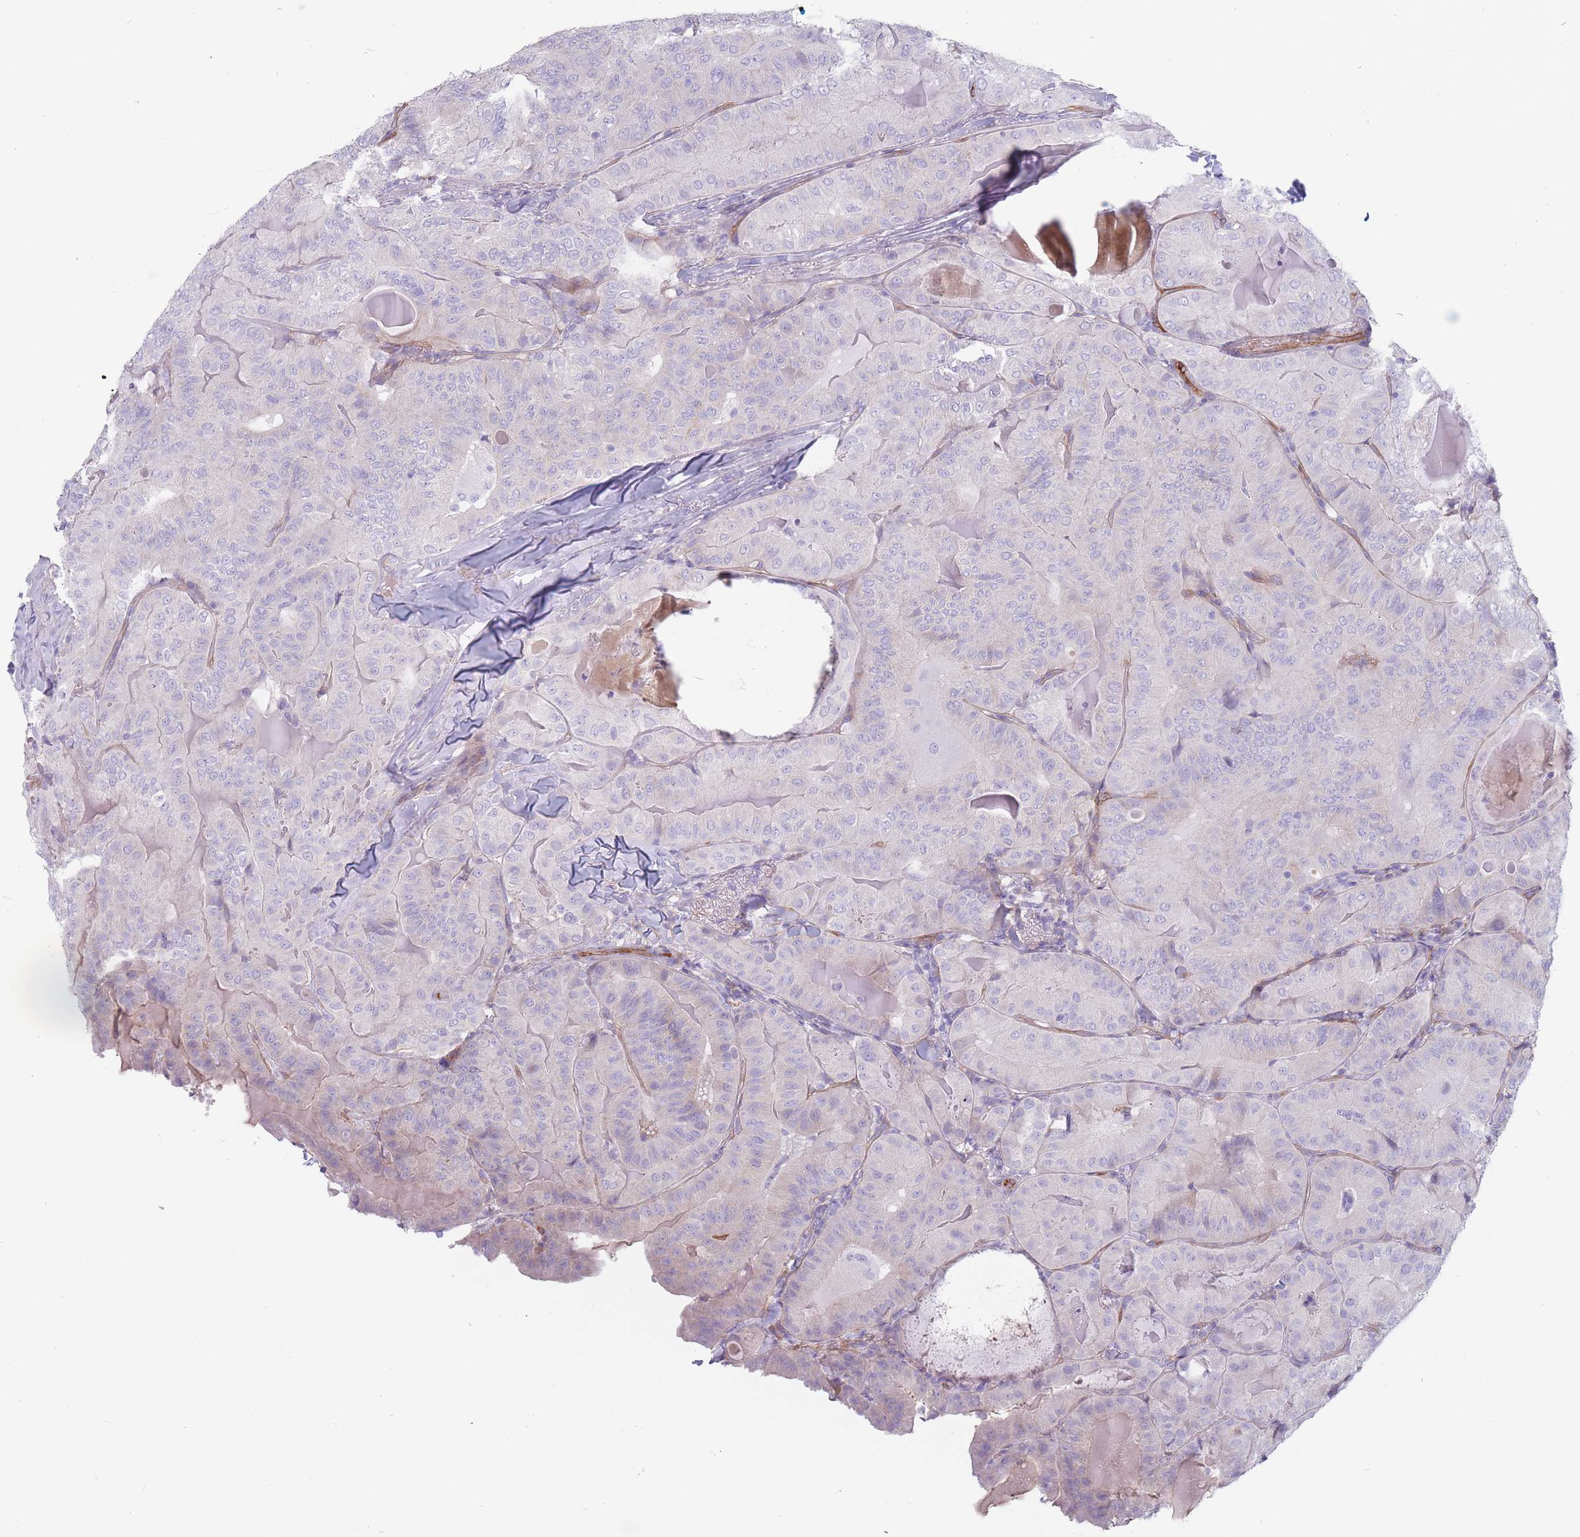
{"staining": {"intensity": "weak", "quantity": "<25%", "location": "cytoplasmic/membranous"}, "tissue": "thyroid cancer", "cell_type": "Tumor cells", "image_type": "cancer", "snomed": [{"axis": "morphology", "description": "Papillary adenocarcinoma, NOS"}, {"axis": "topography", "description": "Thyroid gland"}], "caption": "Immunohistochemistry (IHC) histopathology image of thyroid cancer (papillary adenocarcinoma) stained for a protein (brown), which shows no positivity in tumor cells.", "gene": "PLPP1", "patient": {"sex": "female", "age": 68}}